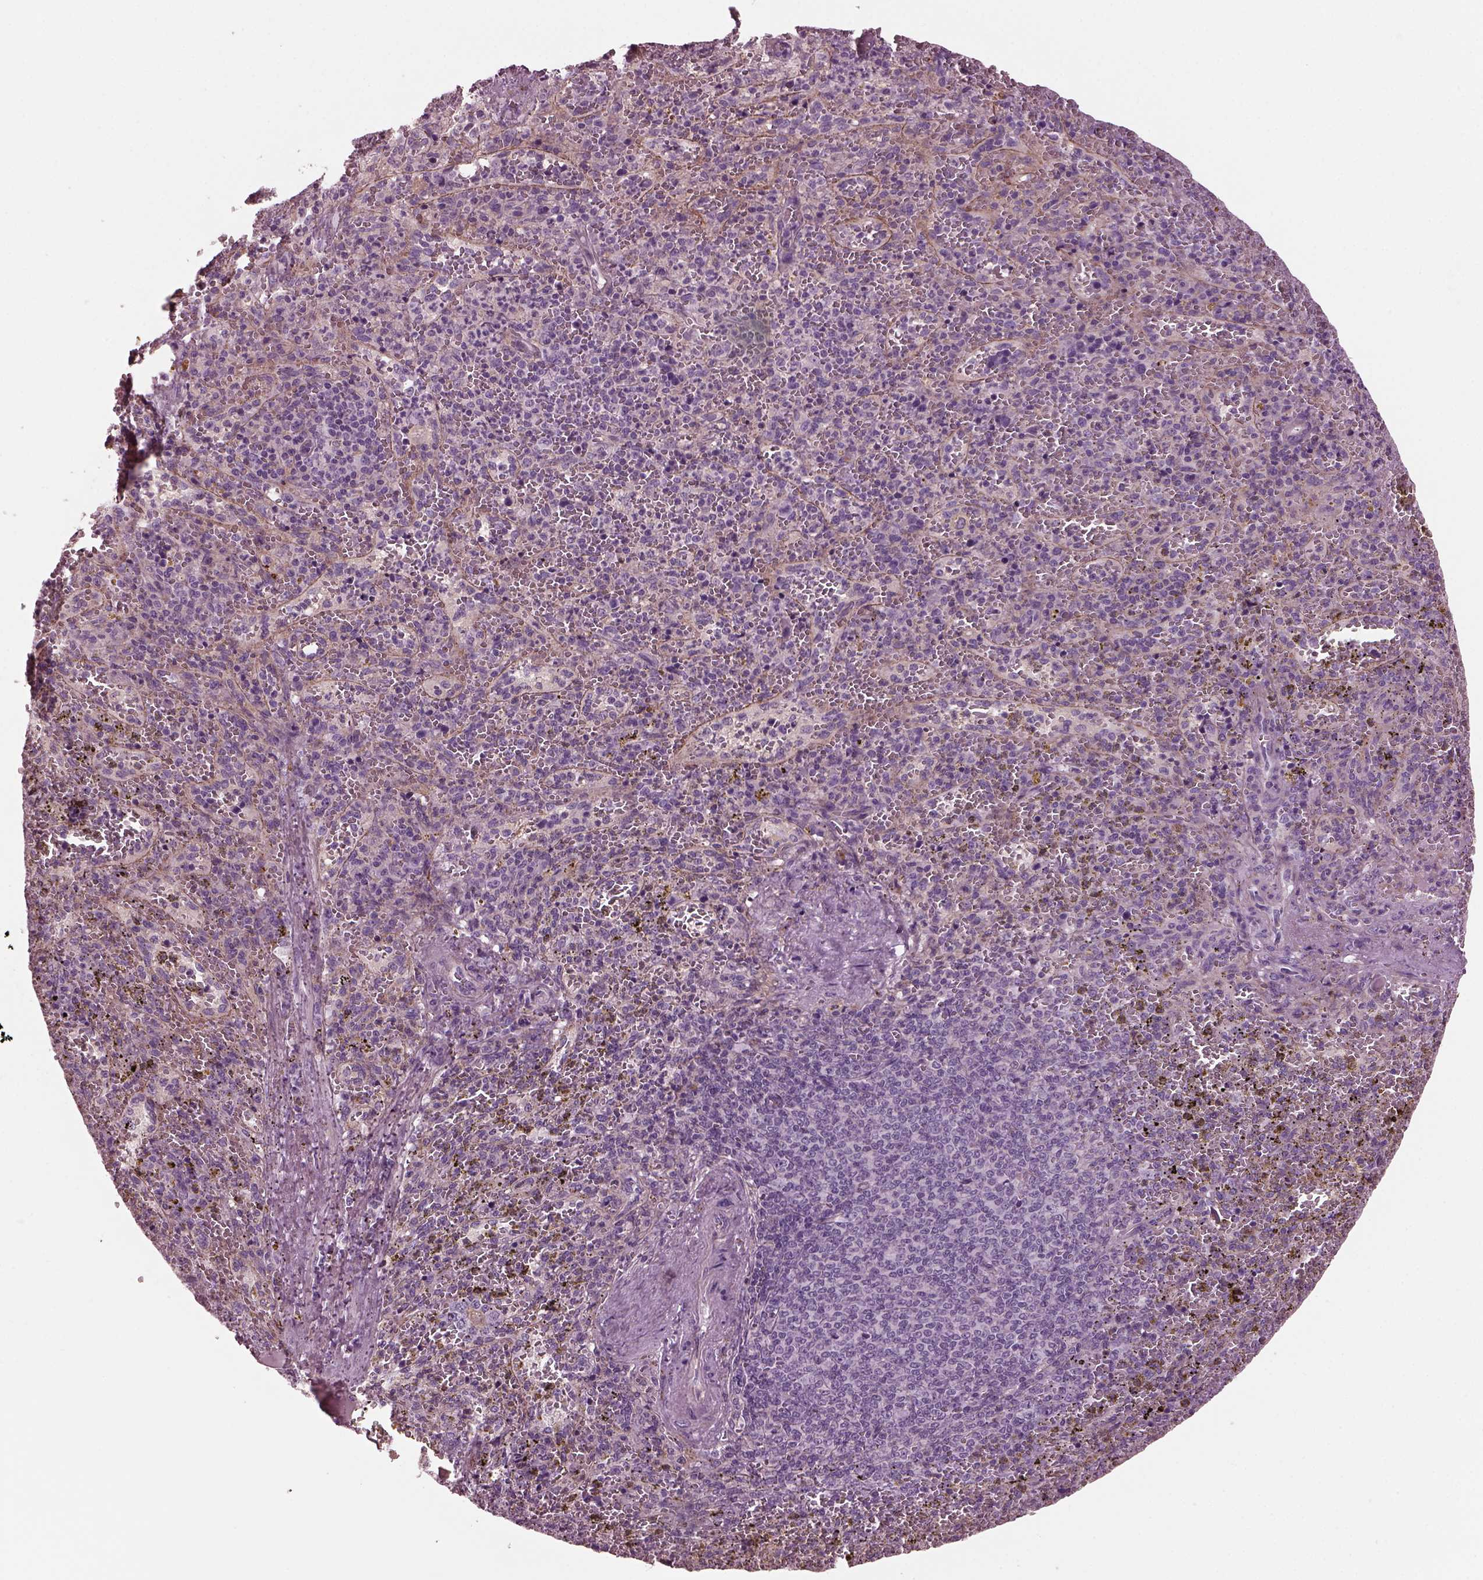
{"staining": {"intensity": "negative", "quantity": "none", "location": "none"}, "tissue": "spleen", "cell_type": "Cells in red pulp", "image_type": "normal", "snomed": [{"axis": "morphology", "description": "Normal tissue, NOS"}, {"axis": "topography", "description": "Spleen"}], "caption": "IHC image of unremarkable spleen: human spleen stained with DAB (3,3'-diaminobenzidine) demonstrates no significant protein expression in cells in red pulp.", "gene": "GDF11", "patient": {"sex": "female", "age": 50}}